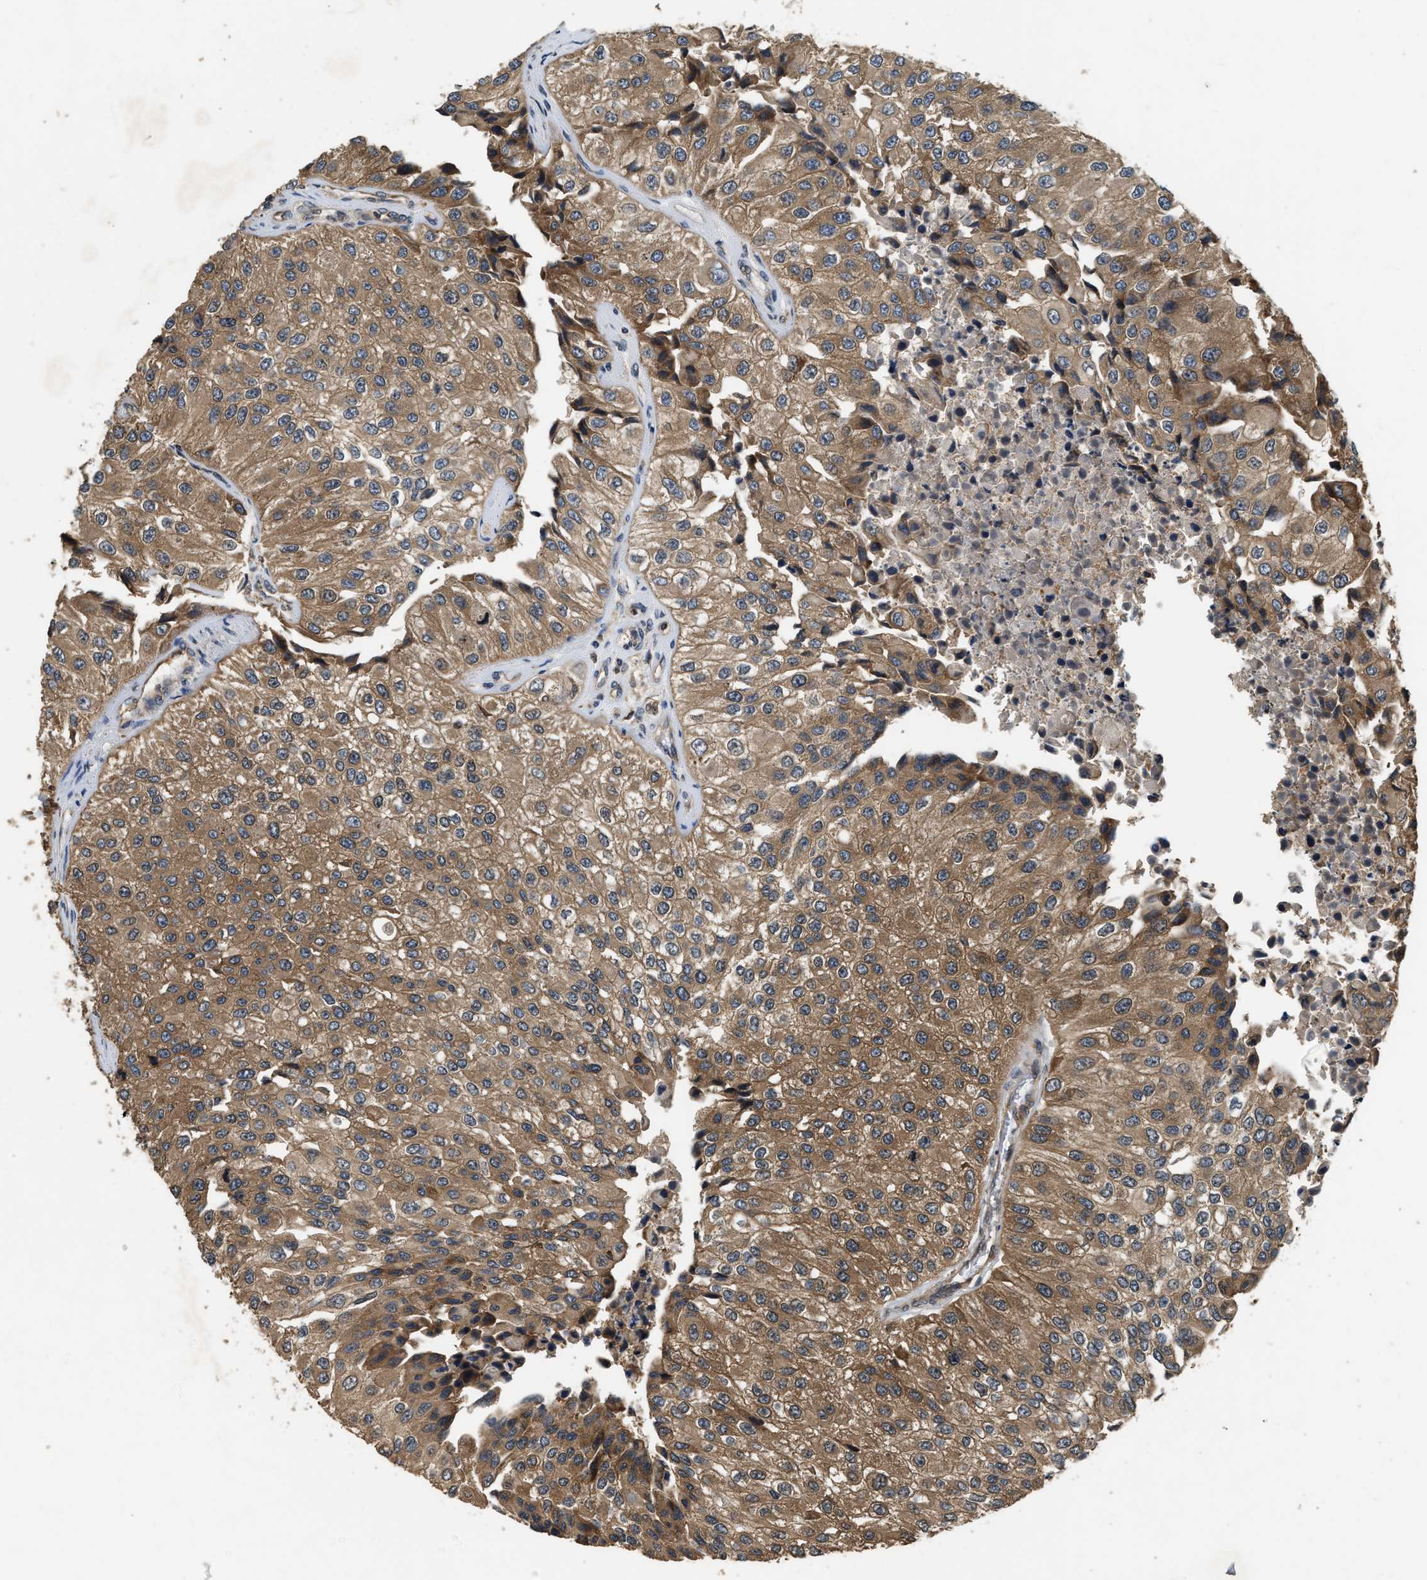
{"staining": {"intensity": "moderate", "quantity": ">75%", "location": "cytoplasmic/membranous"}, "tissue": "urothelial cancer", "cell_type": "Tumor cells", "image_type": "cancer", "snomed": [{"axis": "morphology", "description": "Urothelial carcinoma, High grade"}, {"axis": "topography", "description": "Kidney"}, {"axis": "topography", "description": "Urinary bladder"}], "caption": "Protein expression by immunohistochemistry displays moderate cytoplasmic/membranous expression in approximately >75% of tumor cells in urothelial carcinoma (high-grade).", "gene": "DNAJC2", "patient": {"sex": "male", "age": 77}}